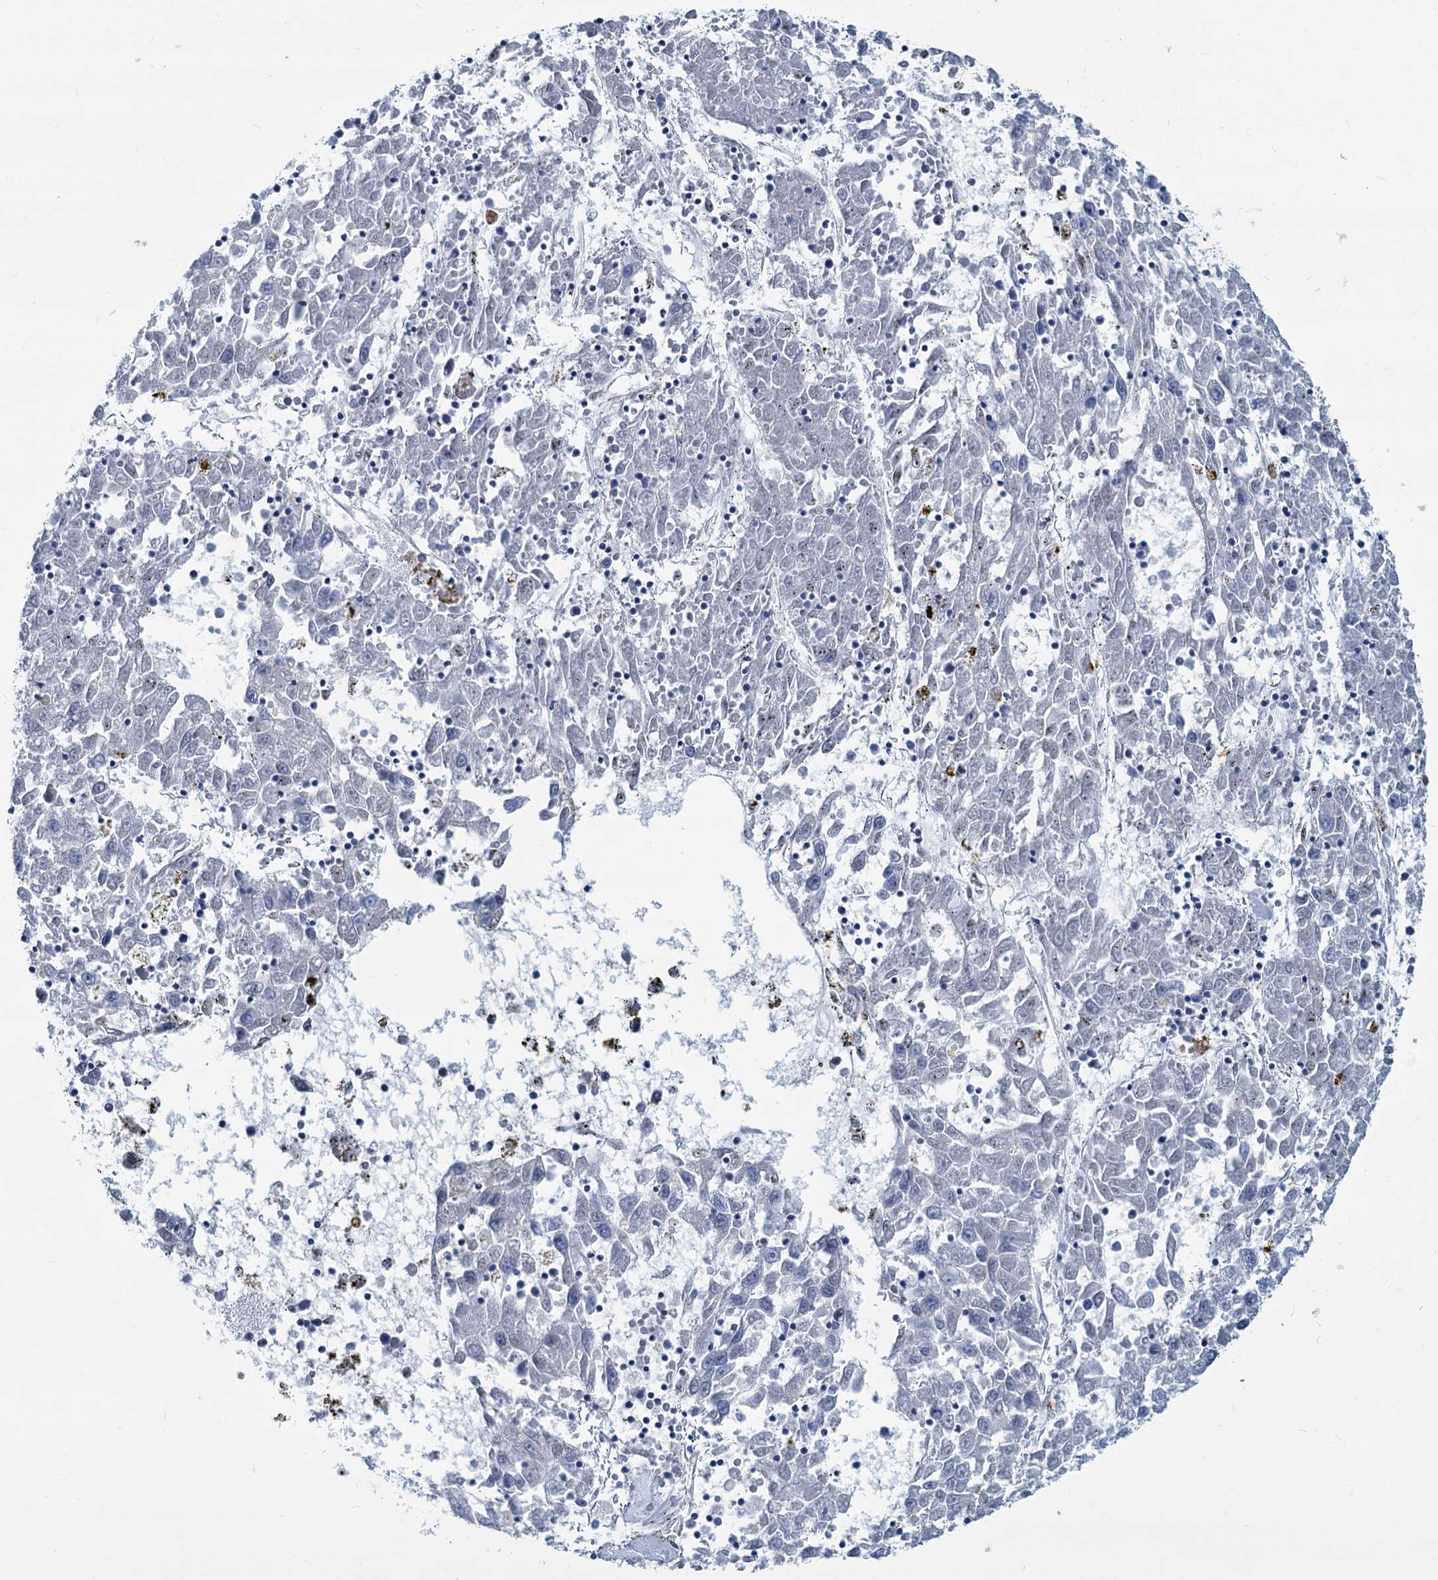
{"staining": {"intensity": "negative", "quantity": "none", "location": "none"}, "tissue": "liver cancer", "cell_type": "Tumor cells", "image_type": "cancer", "snomed": [{"axis": "morphology", "description": "Carcinoma, Hepatocellular, NOS"}, {"axis": "topography", "description": "Liver"}], "caption": "Immunohistochemistry (IHC) photomicrograph of neoplastic tissue: human liver hepatocellular carcinoma stained with DAB (3,3'-diaminobenzidine) reveals no significant protein staining in tumor cells. (DAB (3,3'-diaminobenzidine) IHC, high magnification).", "gene": "GSTM3", "patient": {"sex": "male", "age": 49}}